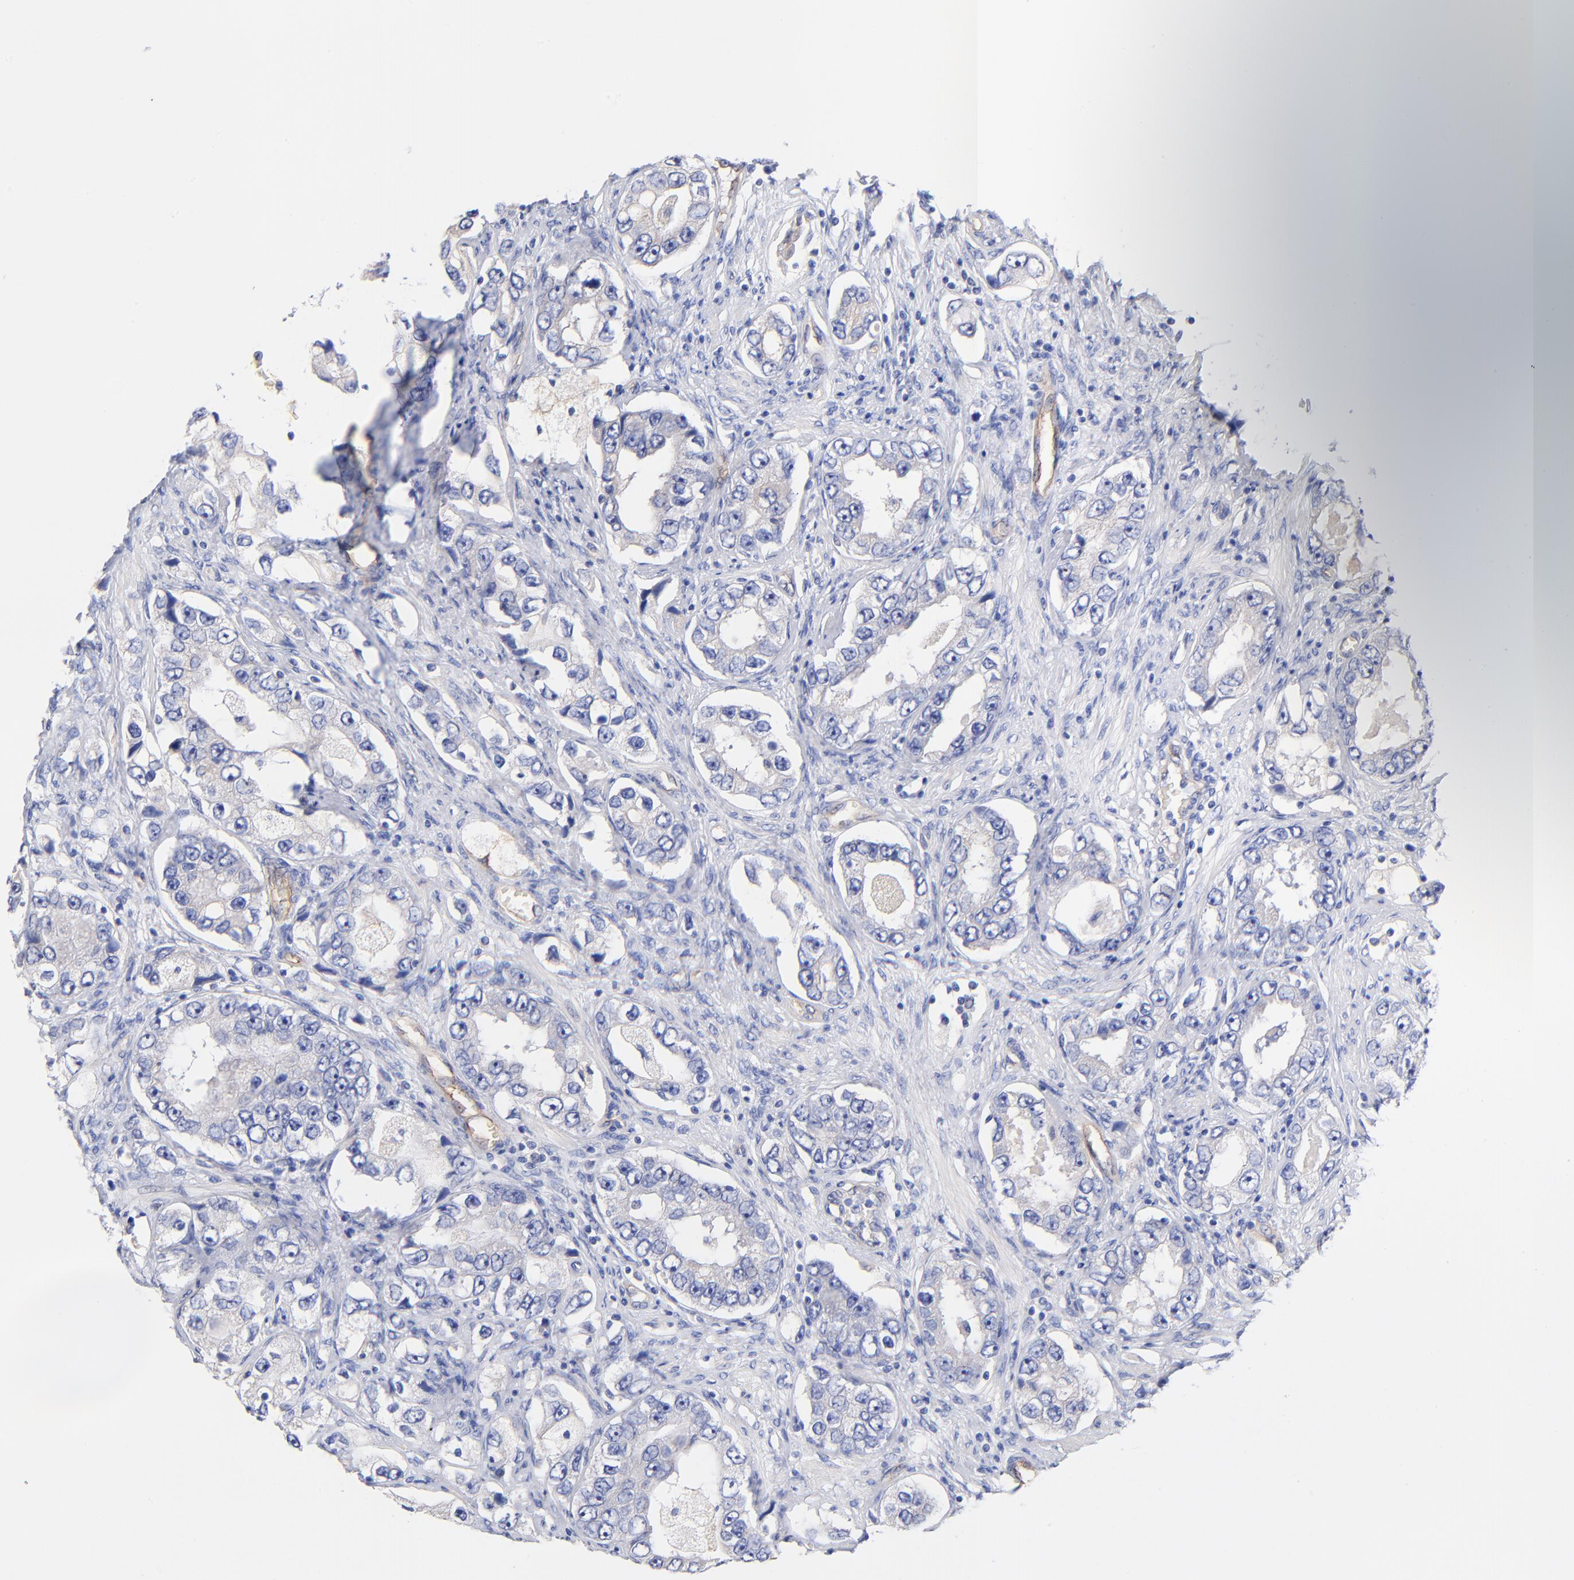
{"staining": {"intensity": "negative", "quantity": "none", "location": "none"}, "tissue": "prostate cancer", "cell_type": "Tumor cells", "image_type": "cancer", "snomed": [{"axis": "morphology", "description": "Adenocarcinoma, High grade"}, {"axis": "topography", "description": "Prostate"}], "caption": "Immunohistochemistry micrograph of prostate cancer (high-grade adenocarcinoma) stained for a protein (brown), which demonstrates no positivity in tumor cells.", "gene": "SLC44A2", "patient": {"sex": "male", "age": 63}}